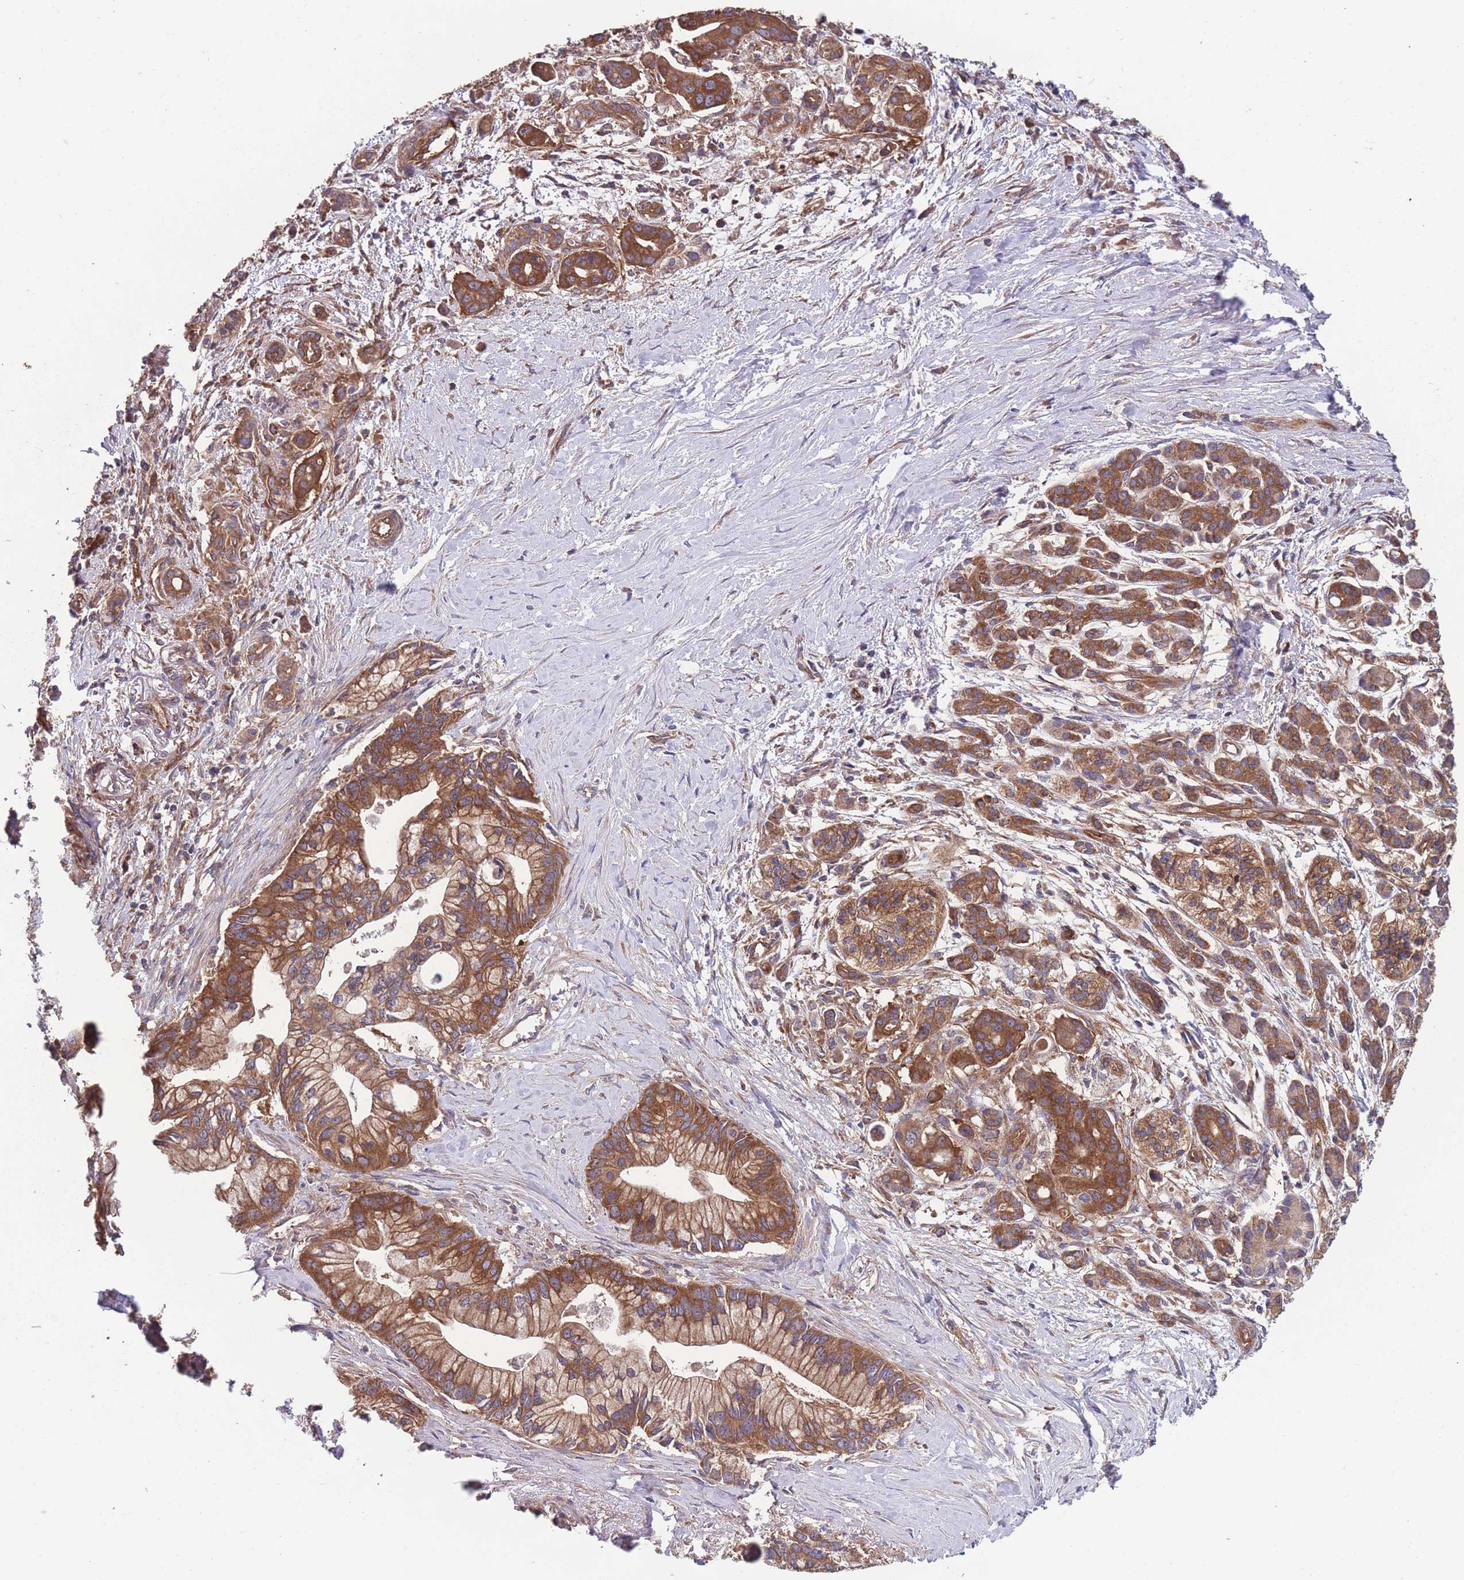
{"staining": {"intensity": "strong", "quantity": ">75%", "location": "cytoplasmic/membranous"}, "tissue": "pancreatic cancer", "cell_type": "Tumor cells", "image_type": "cancer", "snomed": [{"axis": "morphology", "description": "Adenocarcinoma, NOS"}, {"axis": "topography", "description": "Pancreas"}], "caption": "A high amount of strong cytoplasmic/membranous positivity is appreciated in about >75% of tumor cells in pancreatic adenocarcinoma tissue. (brown staining indicates protein expression, while blue staining denotes nuclei).", "gene": "ZPR1", "patient": {"sex": "male", "age": 68}}